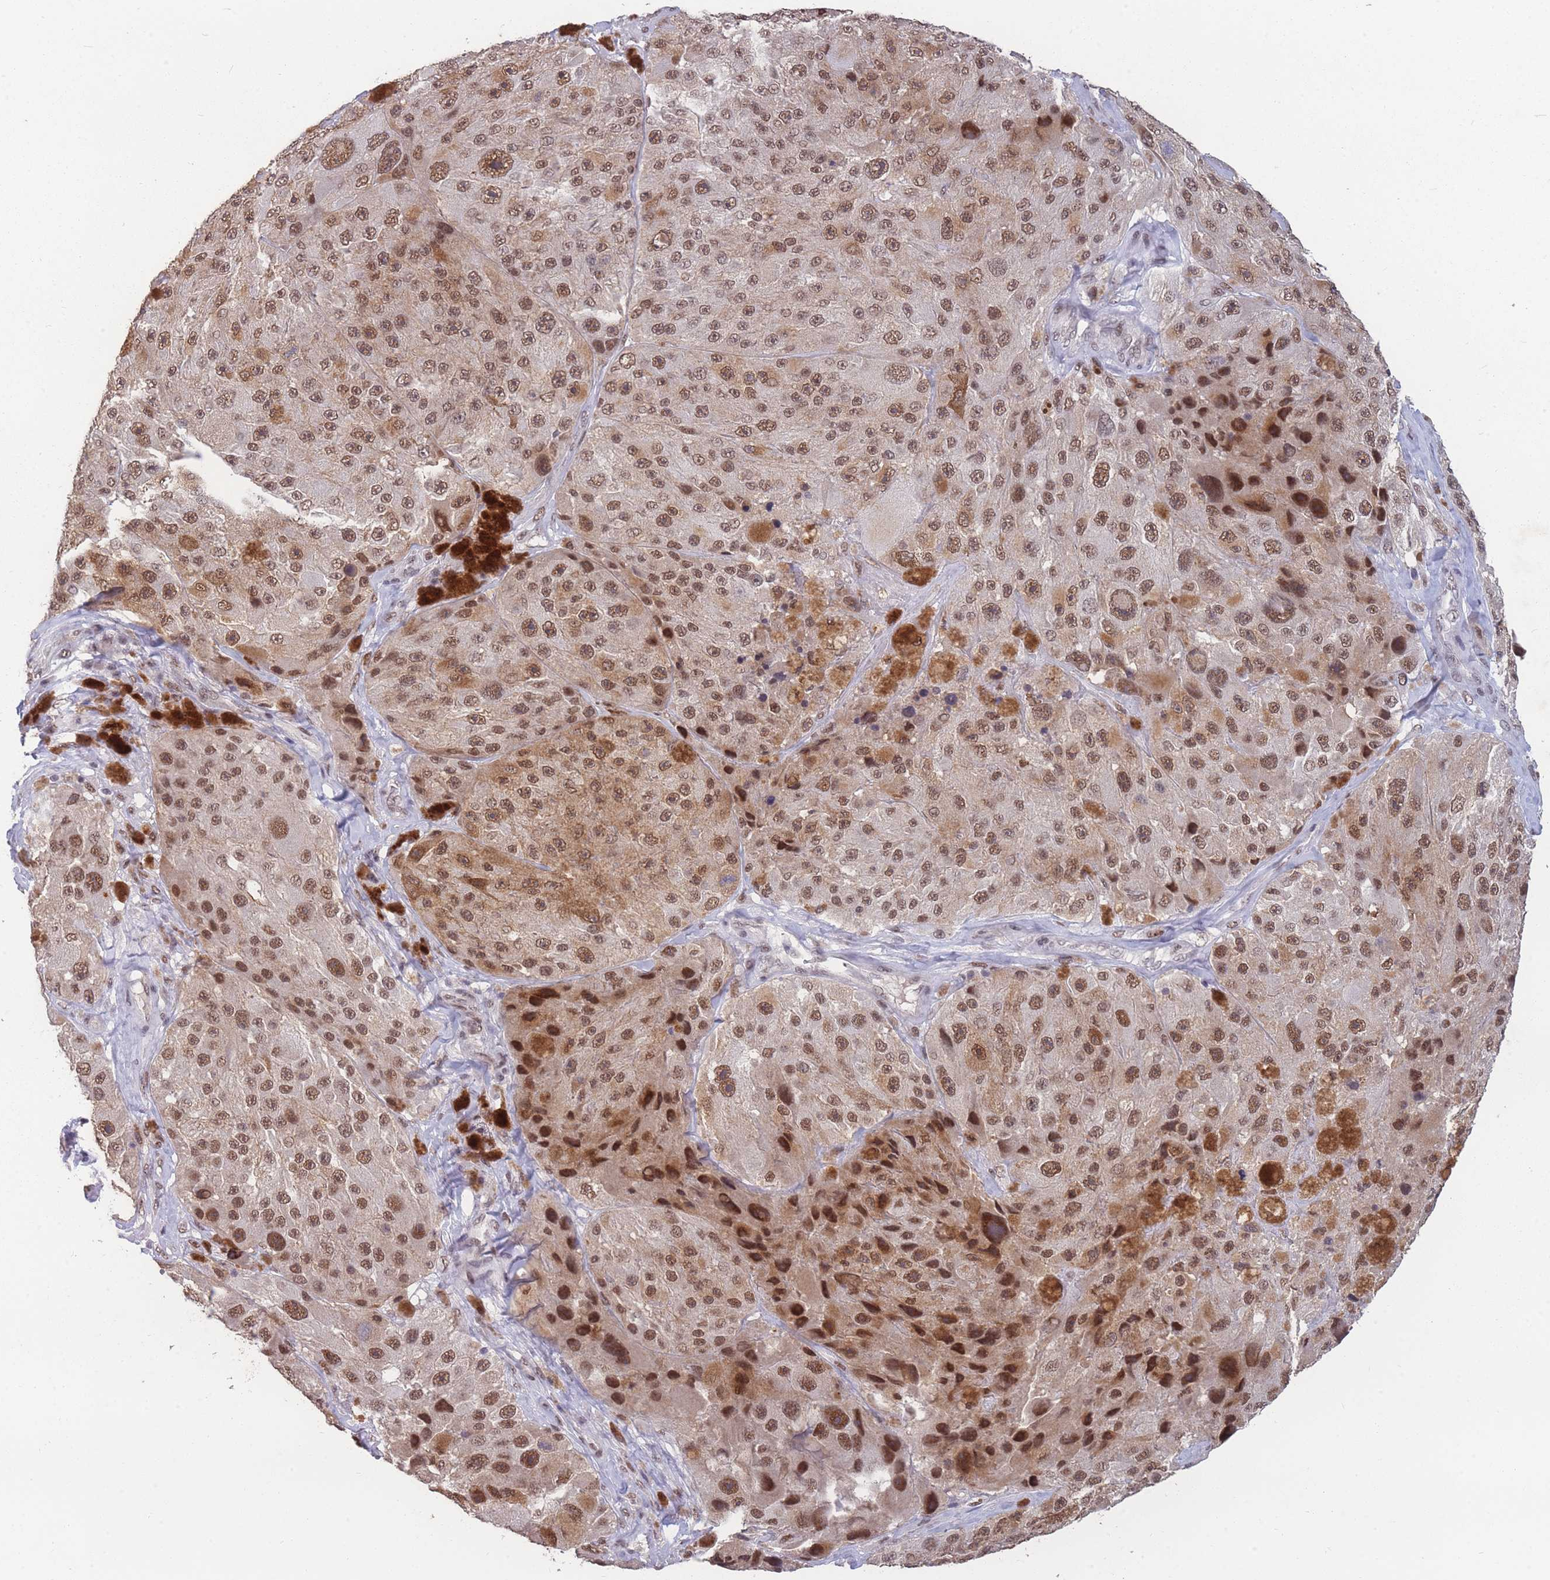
{"staining": {"intensity": "moderate", "quantity": ">75%", "location": "nuclear"}, "tissue": "melanoma", "cell_type": "Tumor cells", "image_type": "cancer", "snomed": [{"axis": "morphology", "description": "Malignant melanoma, Metastatic site"}, {"axis": "topography", "description": "Lymph node"}], "caption": "DAB (3,3'-diaminobenzidine) immunohistochemical staining of malignant melanoma (metastatic site) exhibits moderate nuclear protein staining in approximately >75% of tumor cells.", "gene": "SNRPA1", "patient": {"sex": "male", "age": 62}}